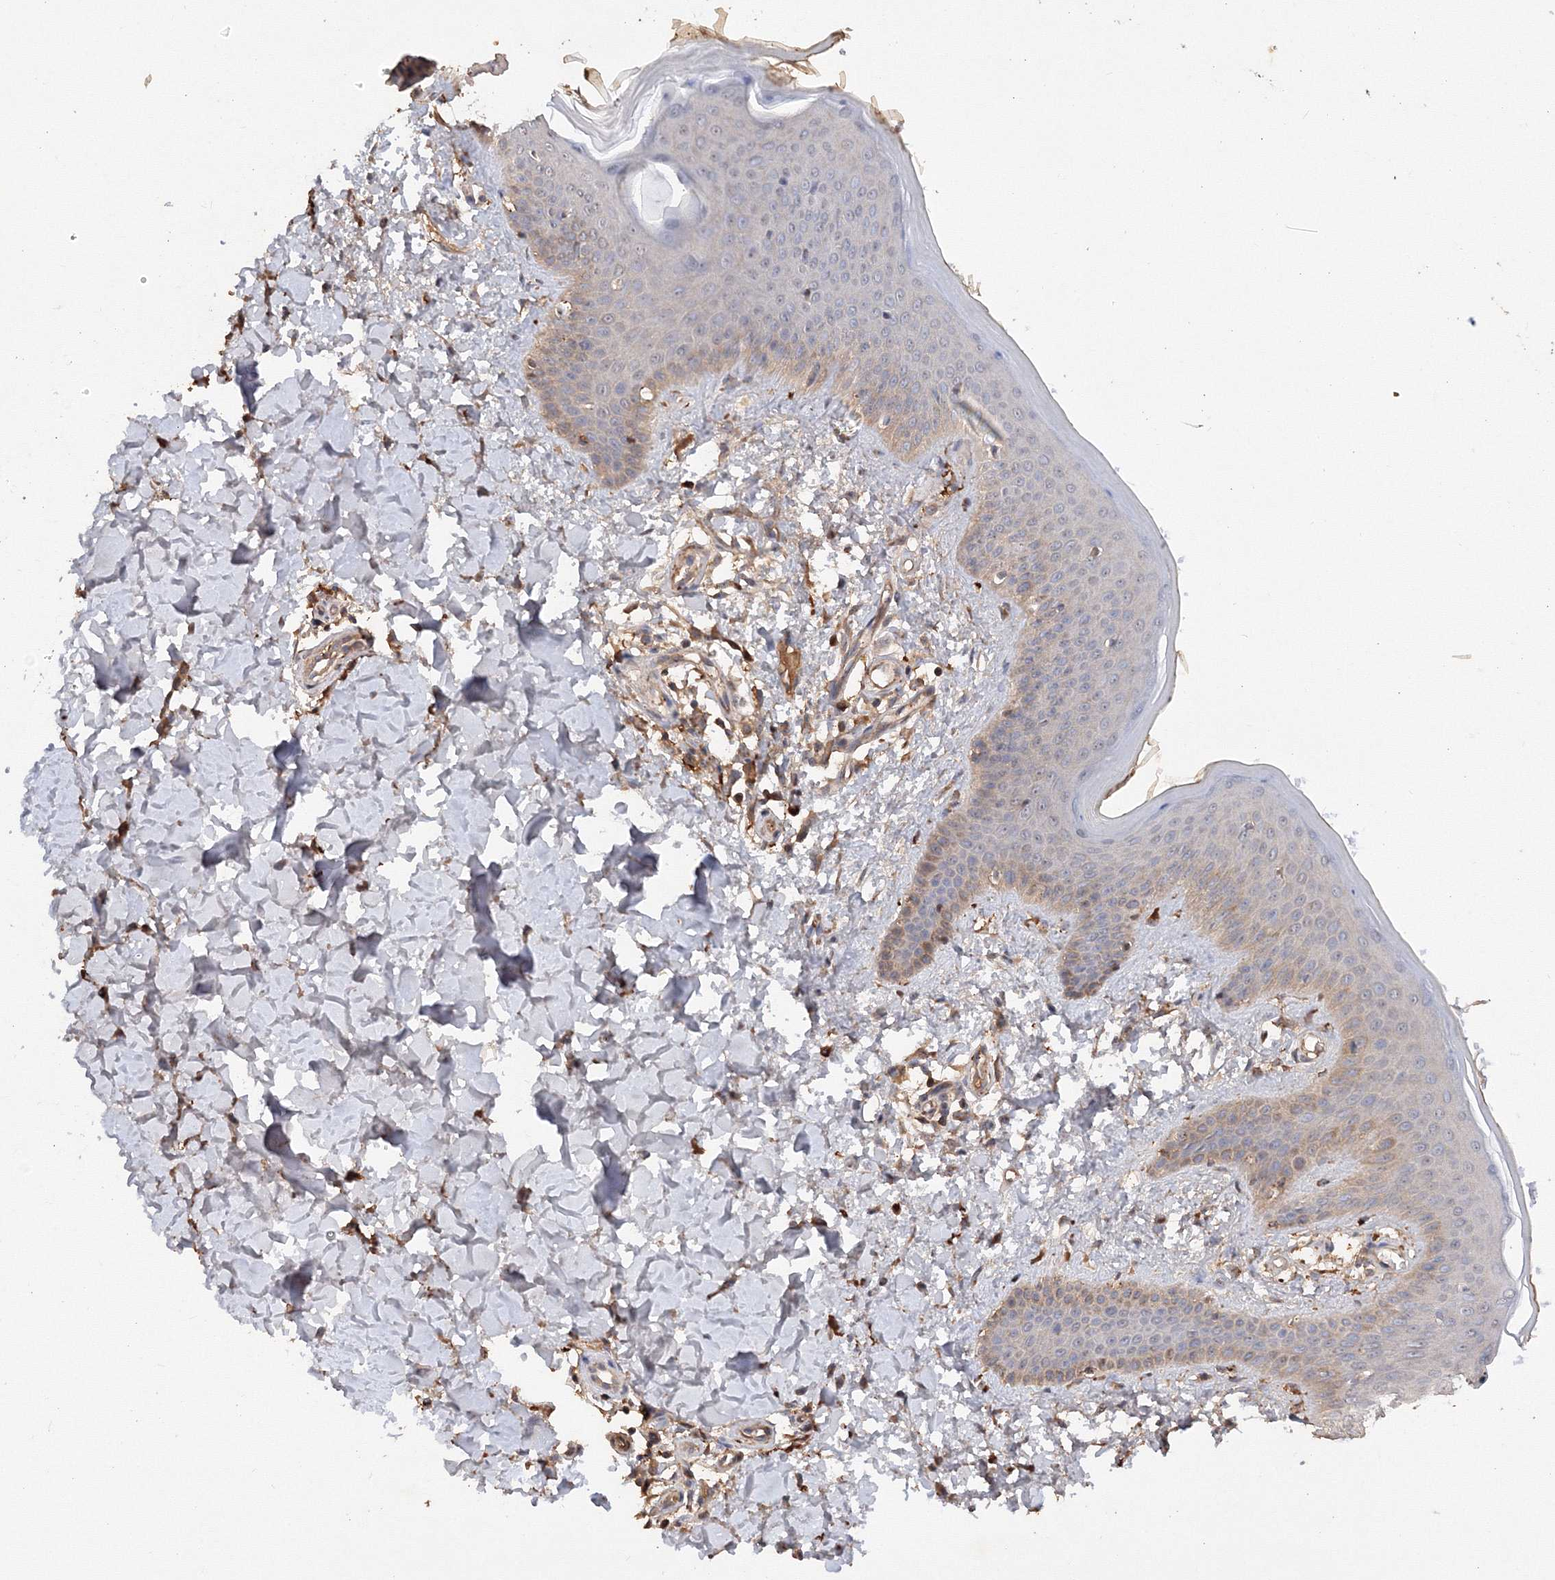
{"staining": {"intensity": "moderate", "quantity": ">75%", "location": "cytoplasmic/membranous"}, "tissue": "skin", "cell_type": "Fibroblasts", "image_type": "normal", "snomed": [{"axis": "morphology", "description": "Normal tissue, NOS"}, {"axis": "topography", "description": "Skin"}], "caption": "Unremarkable skin exhibits moderate cytoplasmic/membranous expression in approximately >75% of fibroblasts.", "gene": "GRINA", "patient": {"sex": "male", "age": 36}}